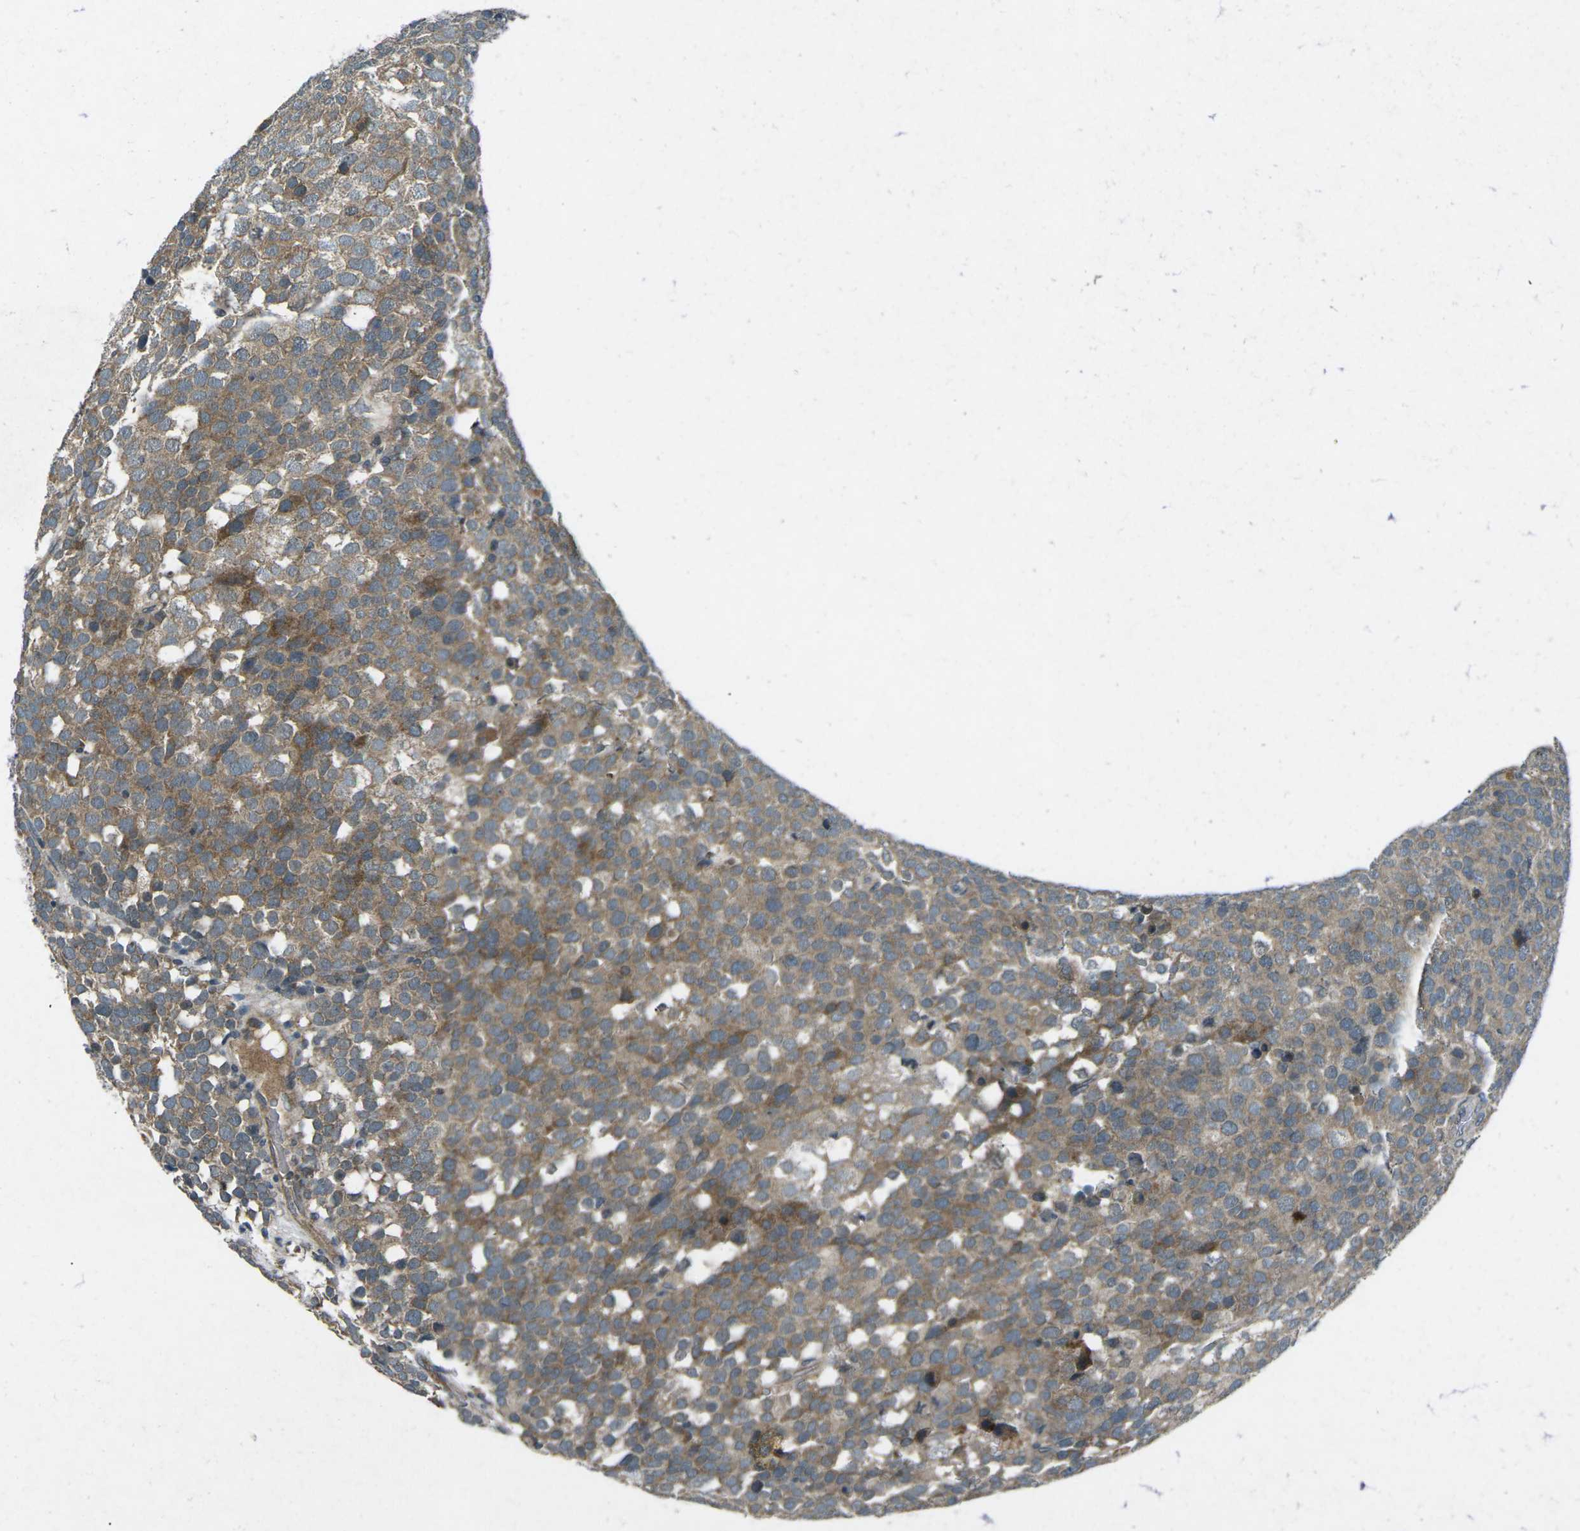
{"staining": {"intensity": "moderate", "quantity": ">75%", "location": "cytoplasmic/membranous"}, "tissue": "testis cancer", "cell_type": "Tumor cells", "image_type": "cancer", "snomed": [{"axis": "morphology", "description": "Seminoma, NOS"}, {"axis": "topography", "description": "Testis"}], "caption": "The image shows staining of testis cancer, revealing moderate cytoplasmic/membranous protein positivity (brown color) within tumor cells. (IHC, brightfield microscopy, high magnification).", "gene": "CDK16", "patient": {"sex": "male", "age": 71}}